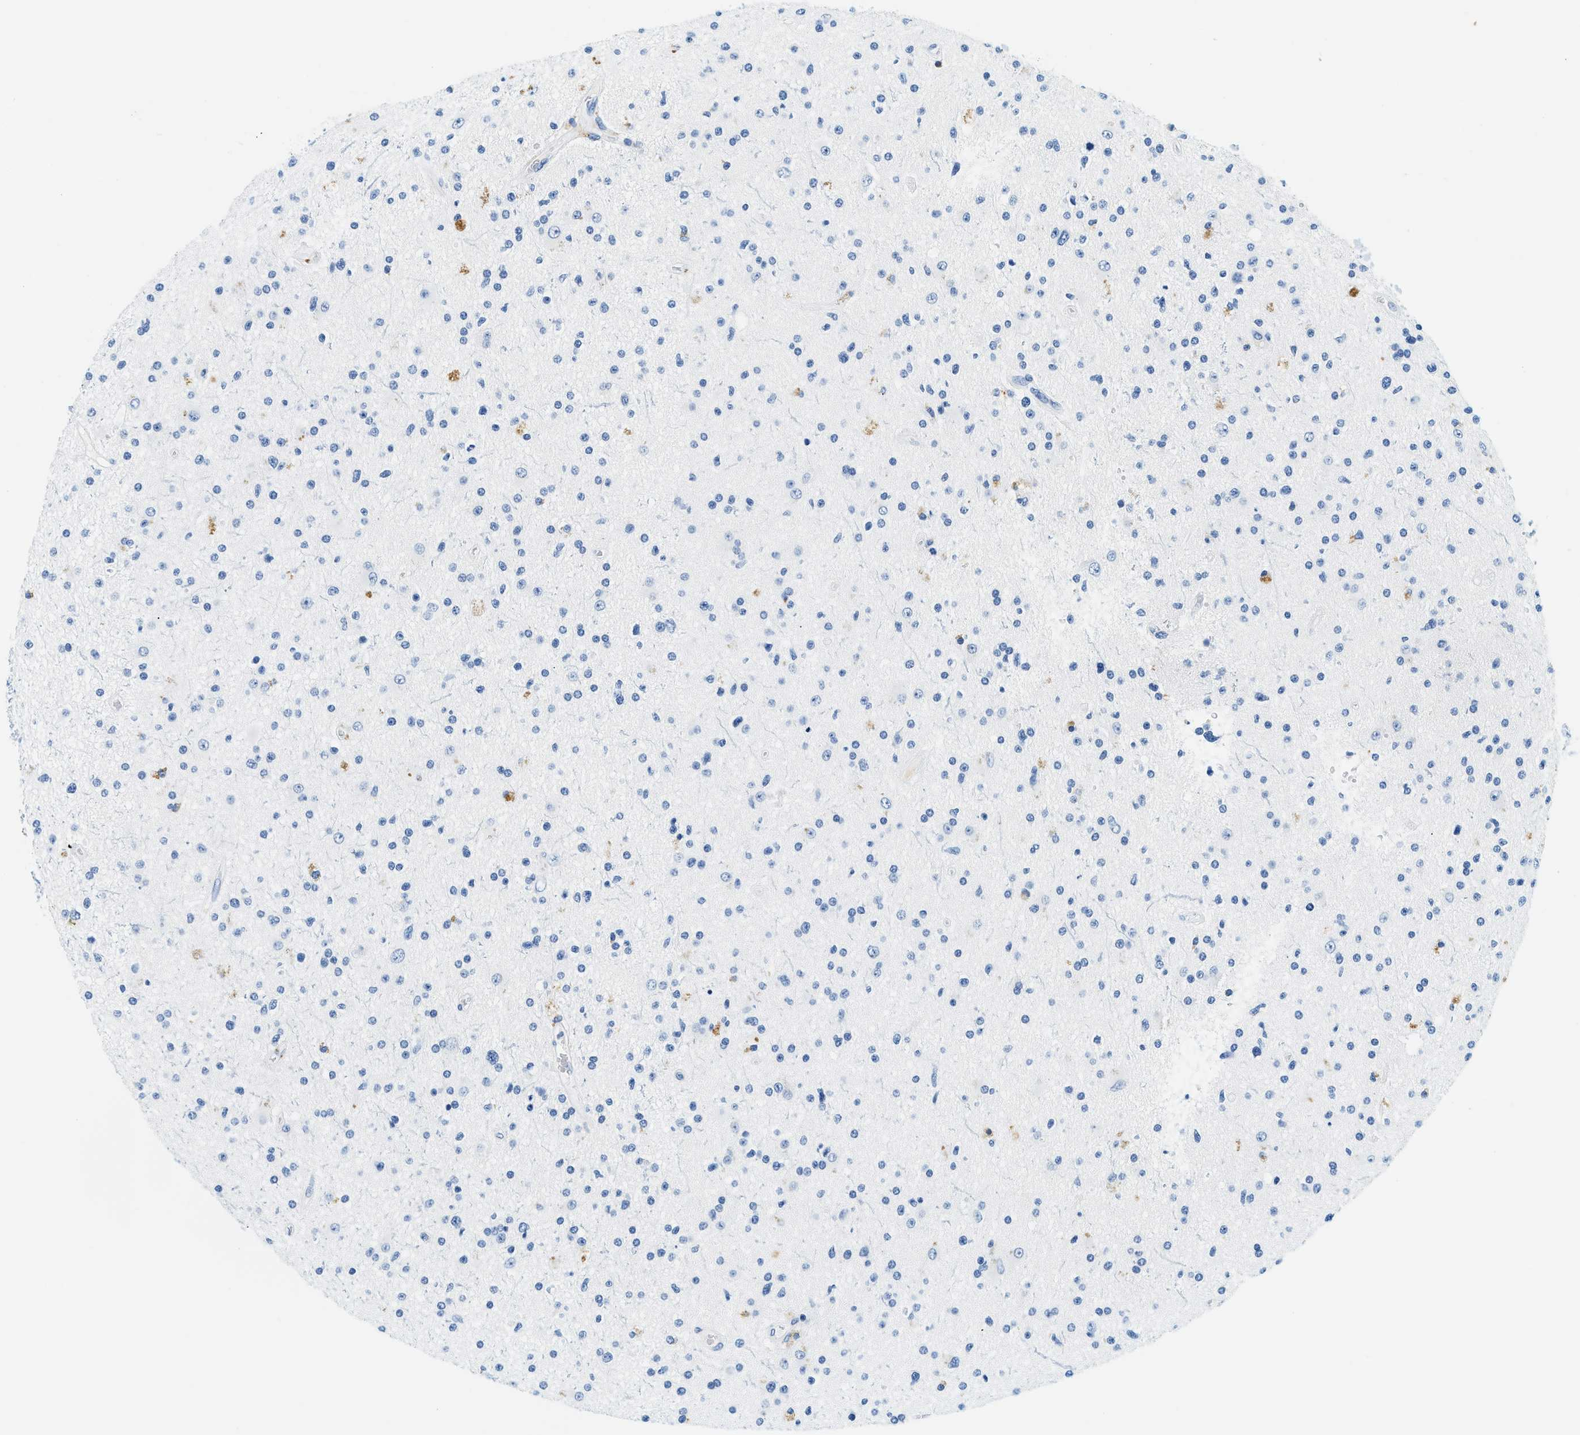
{"staining": {"intensity": "negative", "quantity": "none", "location": "none"}, "tissue": "glioma", "cell_type": "Tumor cells", "image_type": "cancer", "snomed": [{"axis": "morphology", "description": "Glioma, malignant, High grade"}, {"axis": "topography", "description": "Brain"}], "caption": "Image shows no protein positivity in tumor cells of glioma tissue.", "gene": "STXBP2", "patient": {"sex": "male", "age": 33}}